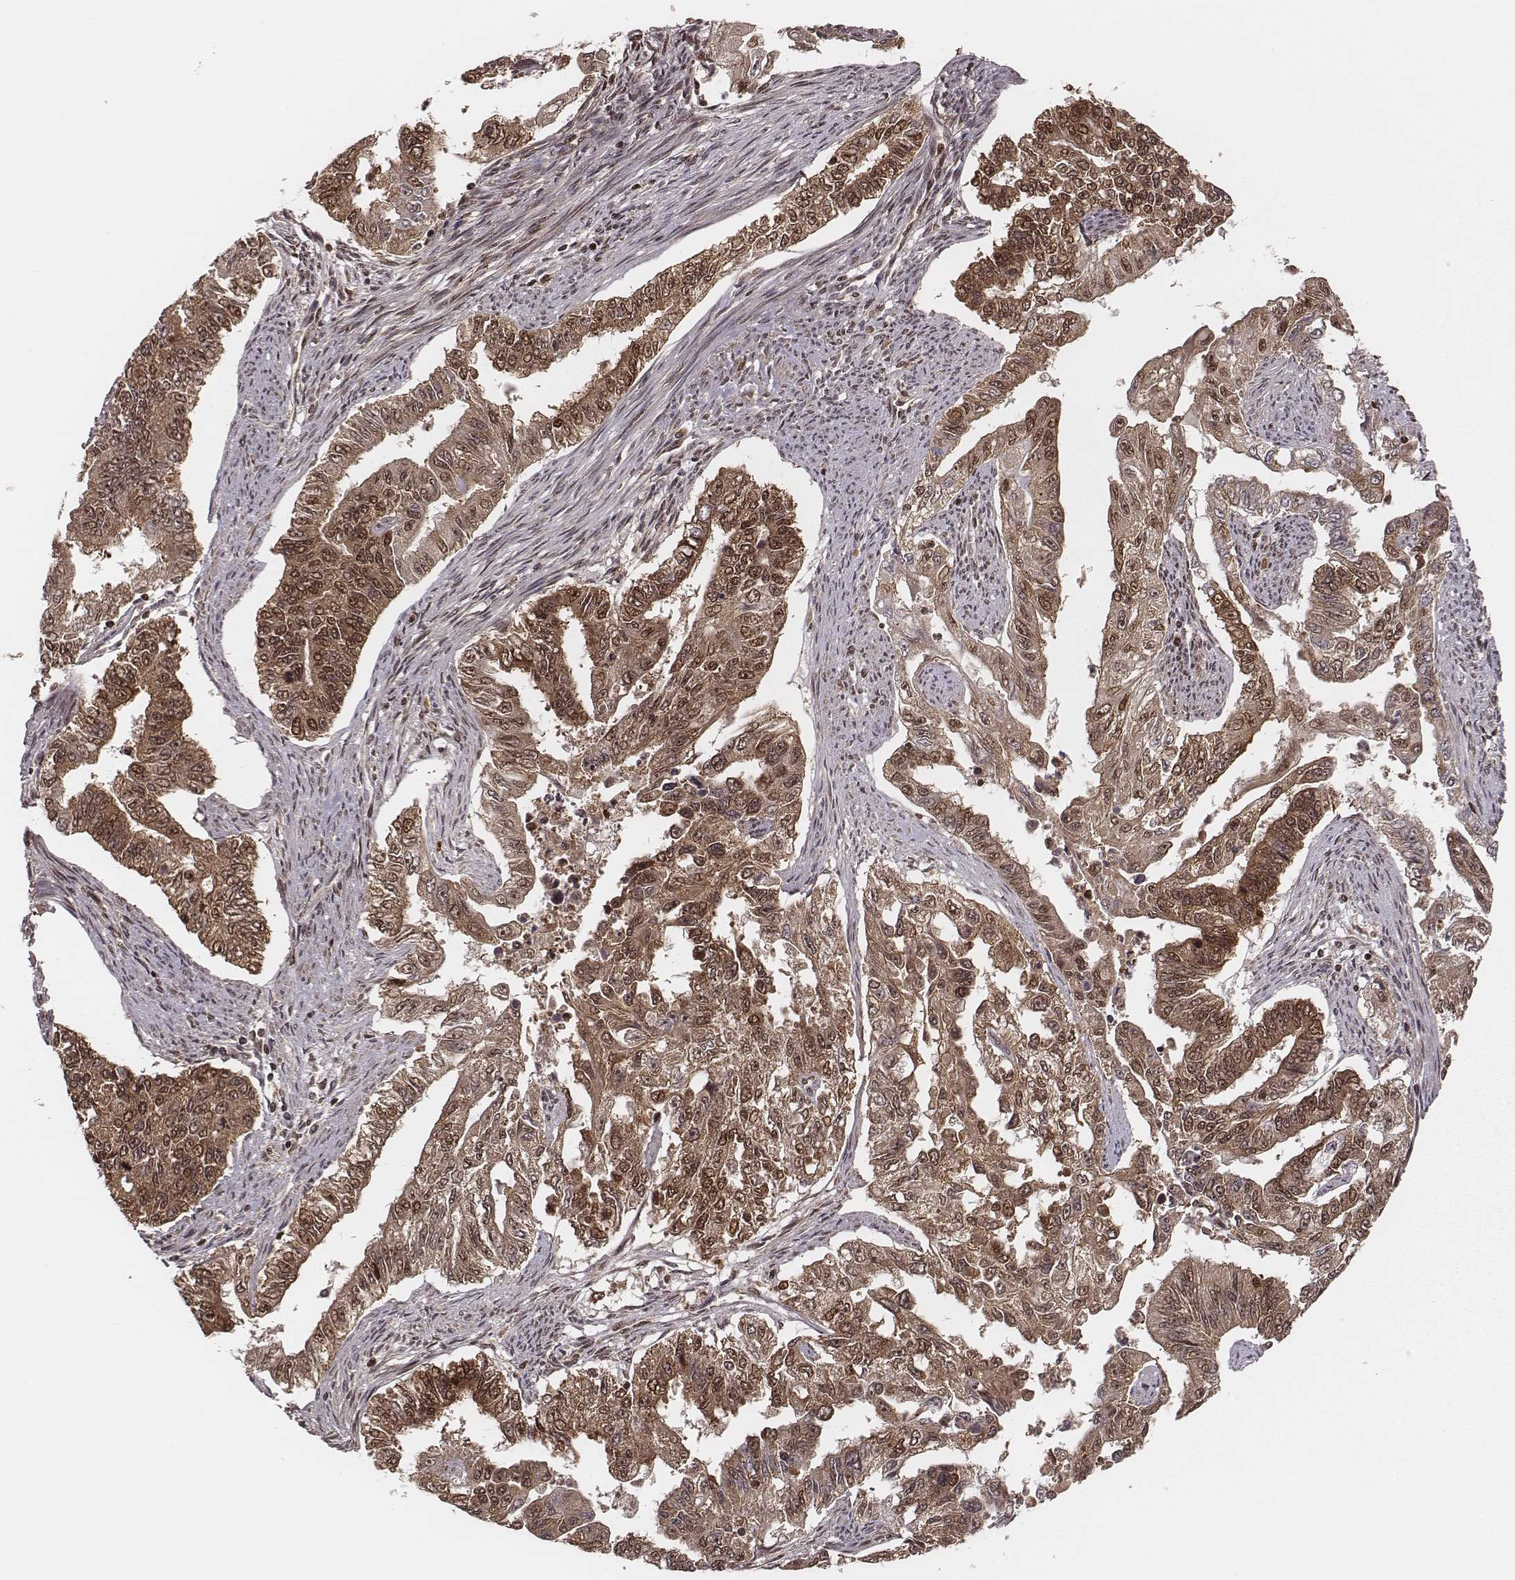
{"staining": {"intensity": "moderate", "quantity": ">75%", "location": "cytoplasmic/membranous,nuclear"}, "tissue": "endometrial cancer", "cell_type": "Tumor cells", "image_type": "cancer", "snomed": [{"axis": "morphology", "description": "Adenocarcinoma, NOS"}, {"axis": "topography", "description": "Uterus"}], "caption": "Immunohistochemistry histopathology image of neoplastic tissue: endometrial cancer (adenocarcinoma) stained using immunohistochemistry reveals medium levels of moderate protein expression localized specifically in the cytoplasmic/membranous and nuclear of tumor cells, appearing as a cytoplasmic/membranous and nuclear brown color.", "gene": "NFX1", "patient": {"sex": "female", "age": 59}}